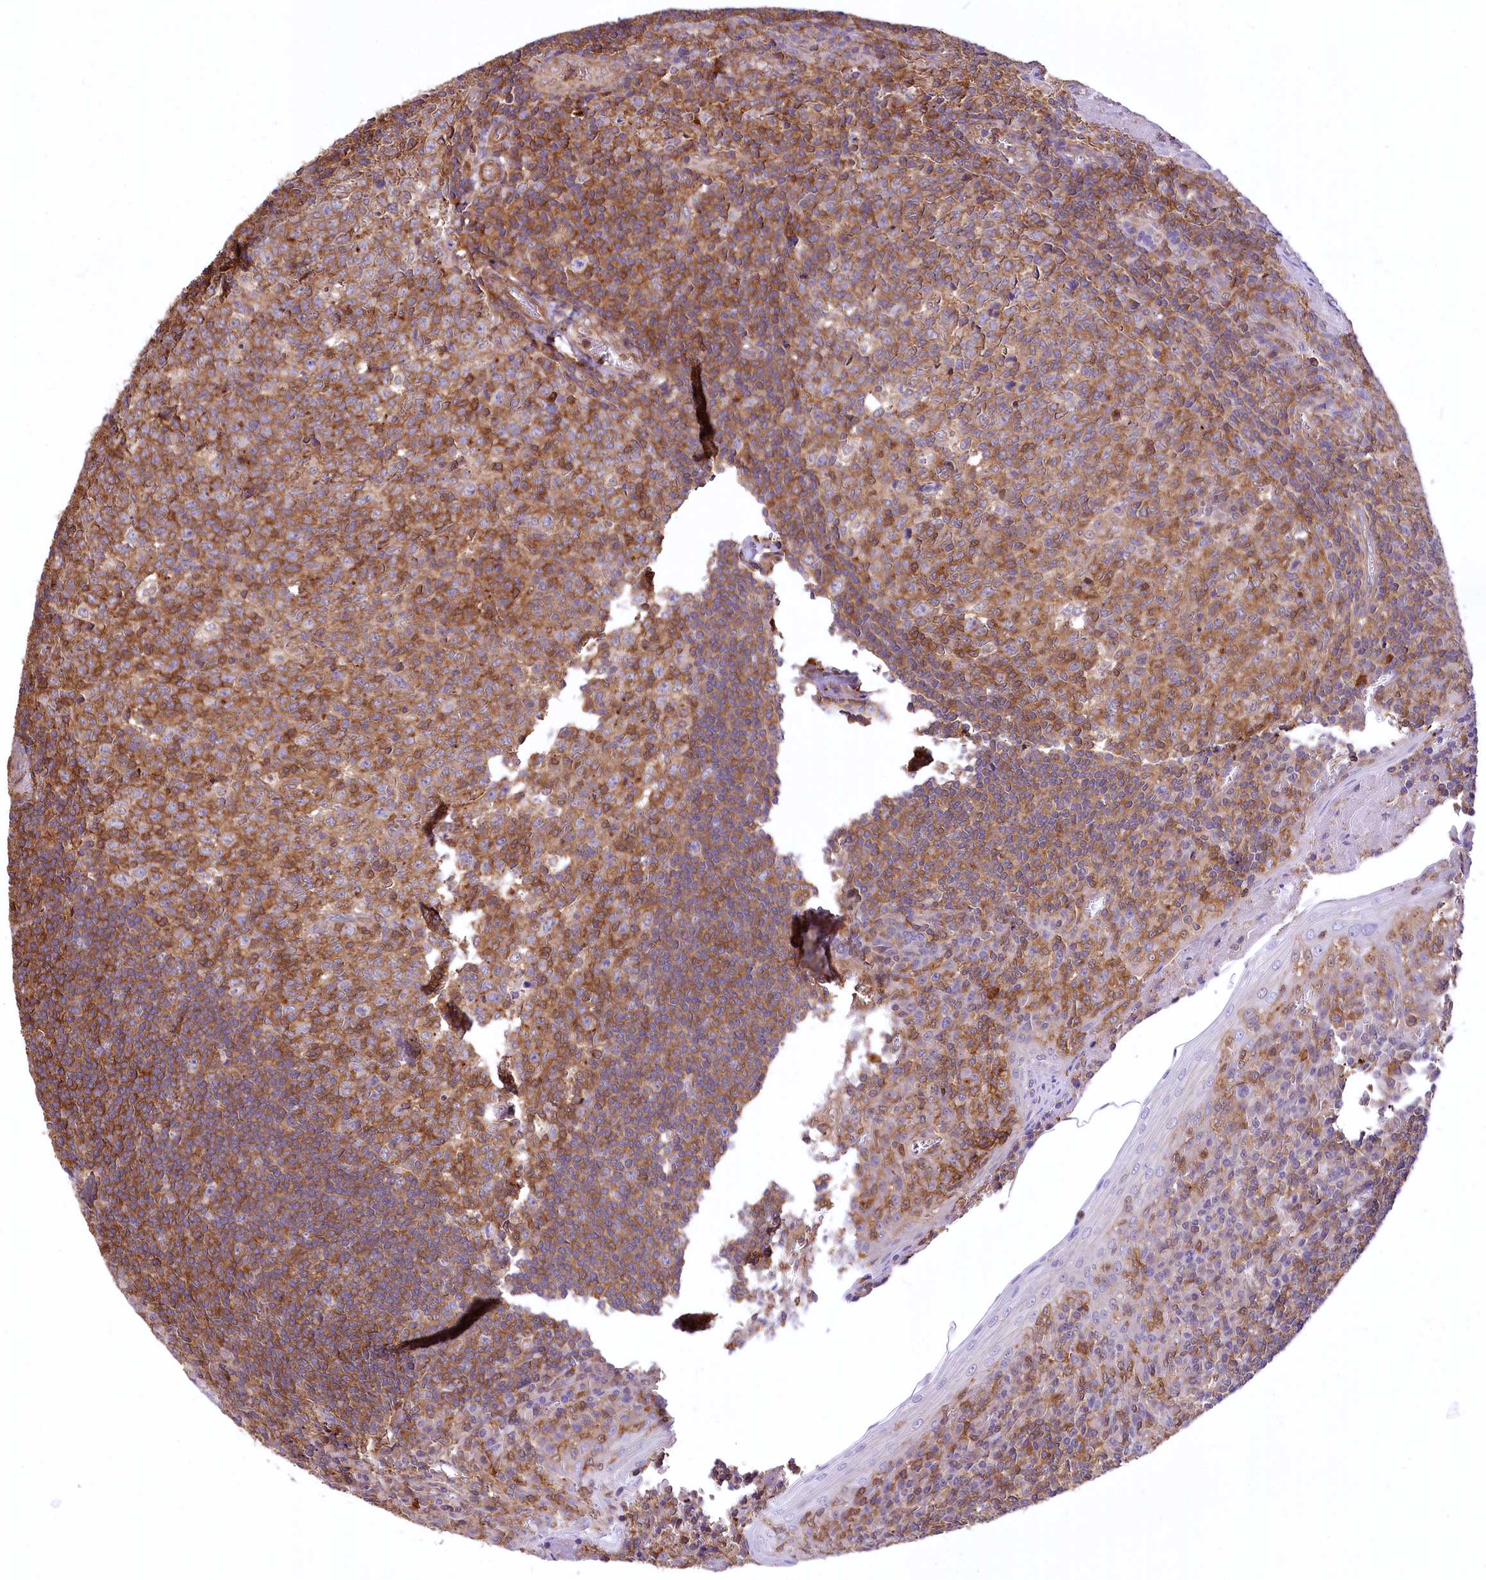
{"staining": {"intensity": "moderate", "quantity": "25%-75%", "location": "cytoplasmic/membranous"}, "tissue": "tonsil", "cell_type": "Germinal center cells", "image_type": "normal", "snomed": [{"axis": "morphology", "description": "Normal tissue, NOS"}, {"axis": "topography", "description": "Tonsil"}], "caption": "Protein staining shows moderate cytoplasmic/membranous expression in about 25%-75% of germinal center cells in unremarkable tonsil. The staining was performed using DAB to visualize the protein expression in brown, while the nuclei were stained in blue with hematoxylin (Magnification: 20x).", "gene": "DPP3", "patient": {"sex": "male", "age": 27}}